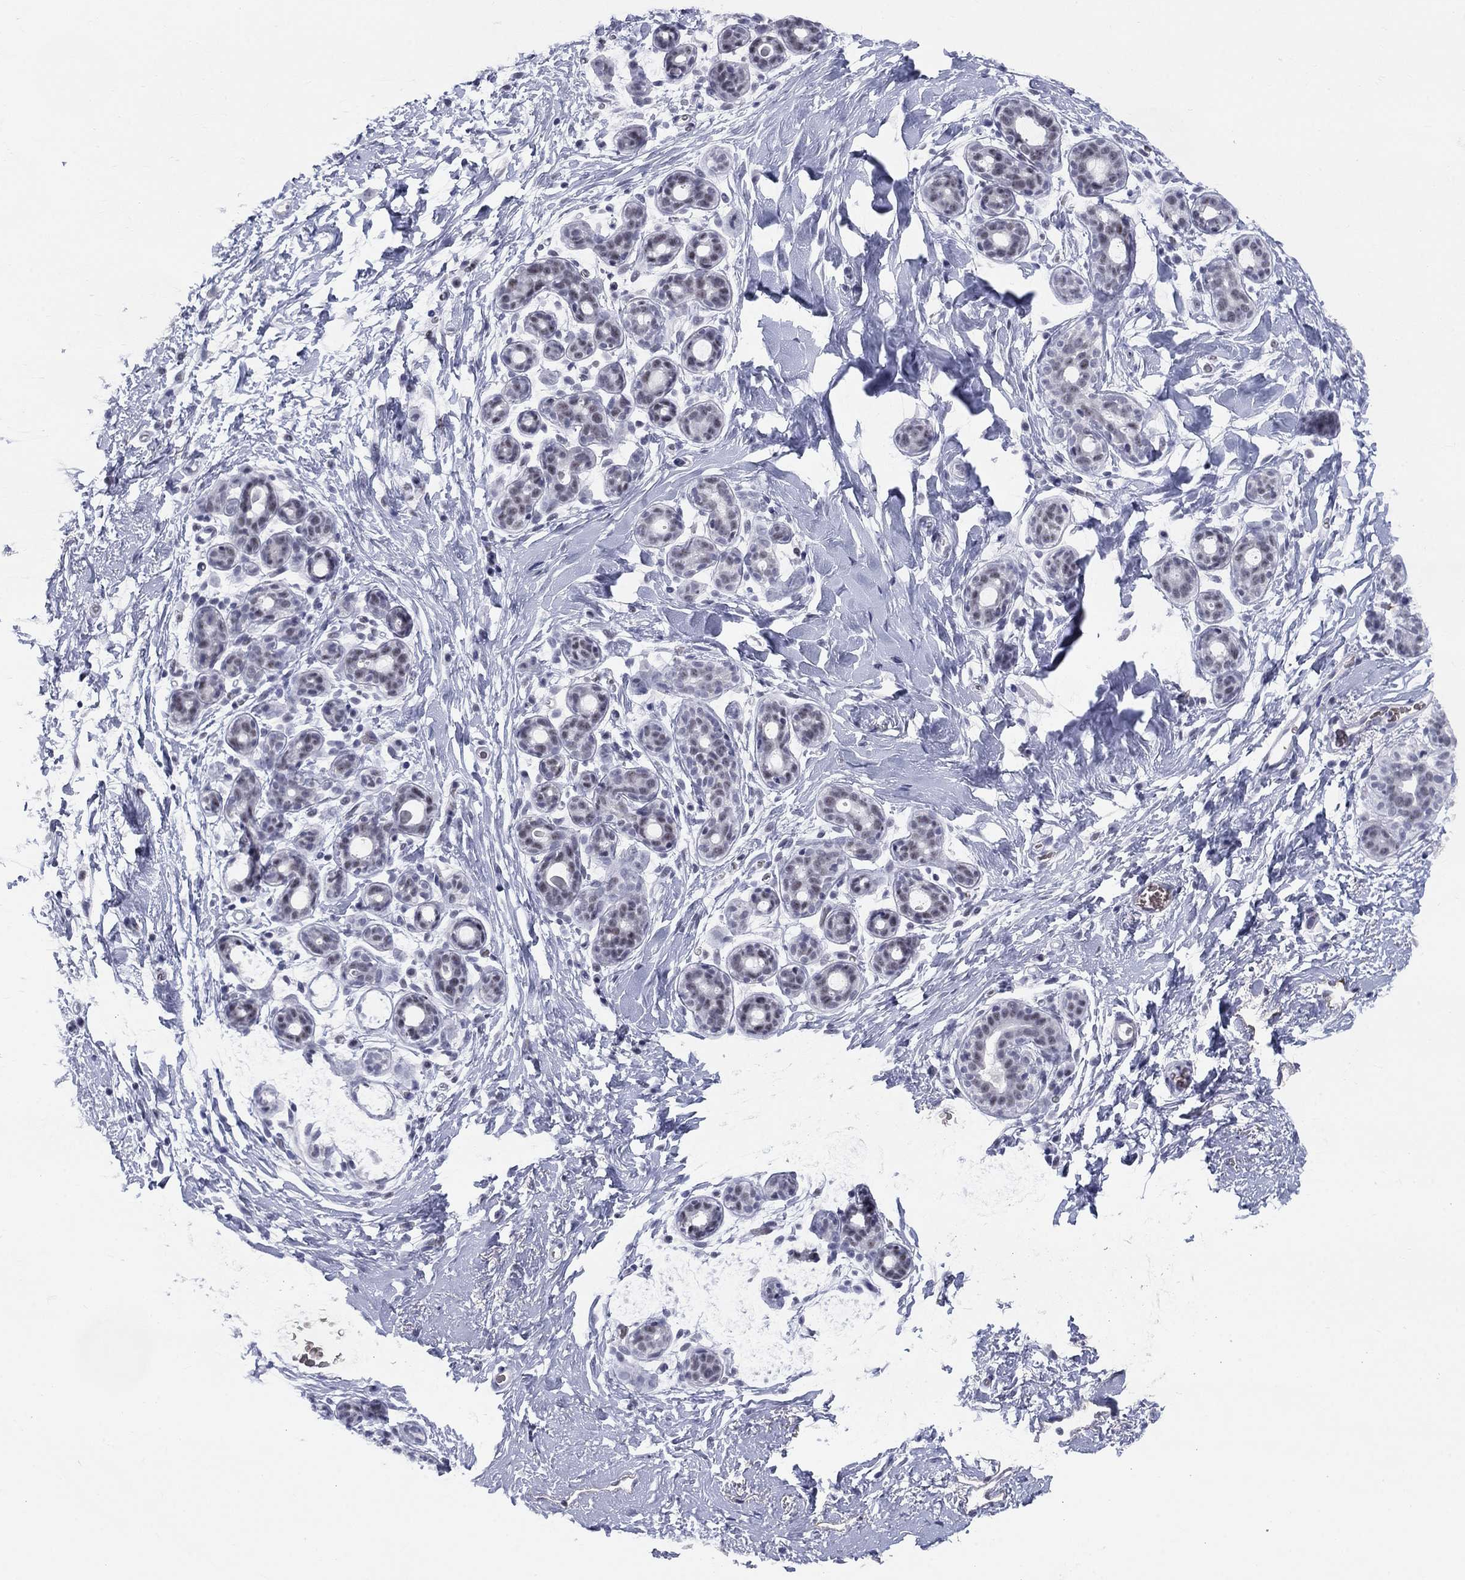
{"staining": {"intensity": "negative", "quantity": "none", "location": "none"}, "tissue": "breast", "cell_type": "Adipocytes", "image_type": "normal", "snomed": [{"axis": "morphology", "description": "Normal tissue, NOS"}, {"axis": "topography", "description": "Breast"}], "caption": "Histopathology image shows no significant protein staining in adipocytes of unremarkable breast.", "gene": "DMTN", "patient": {"sex": "female", "age": 43}}